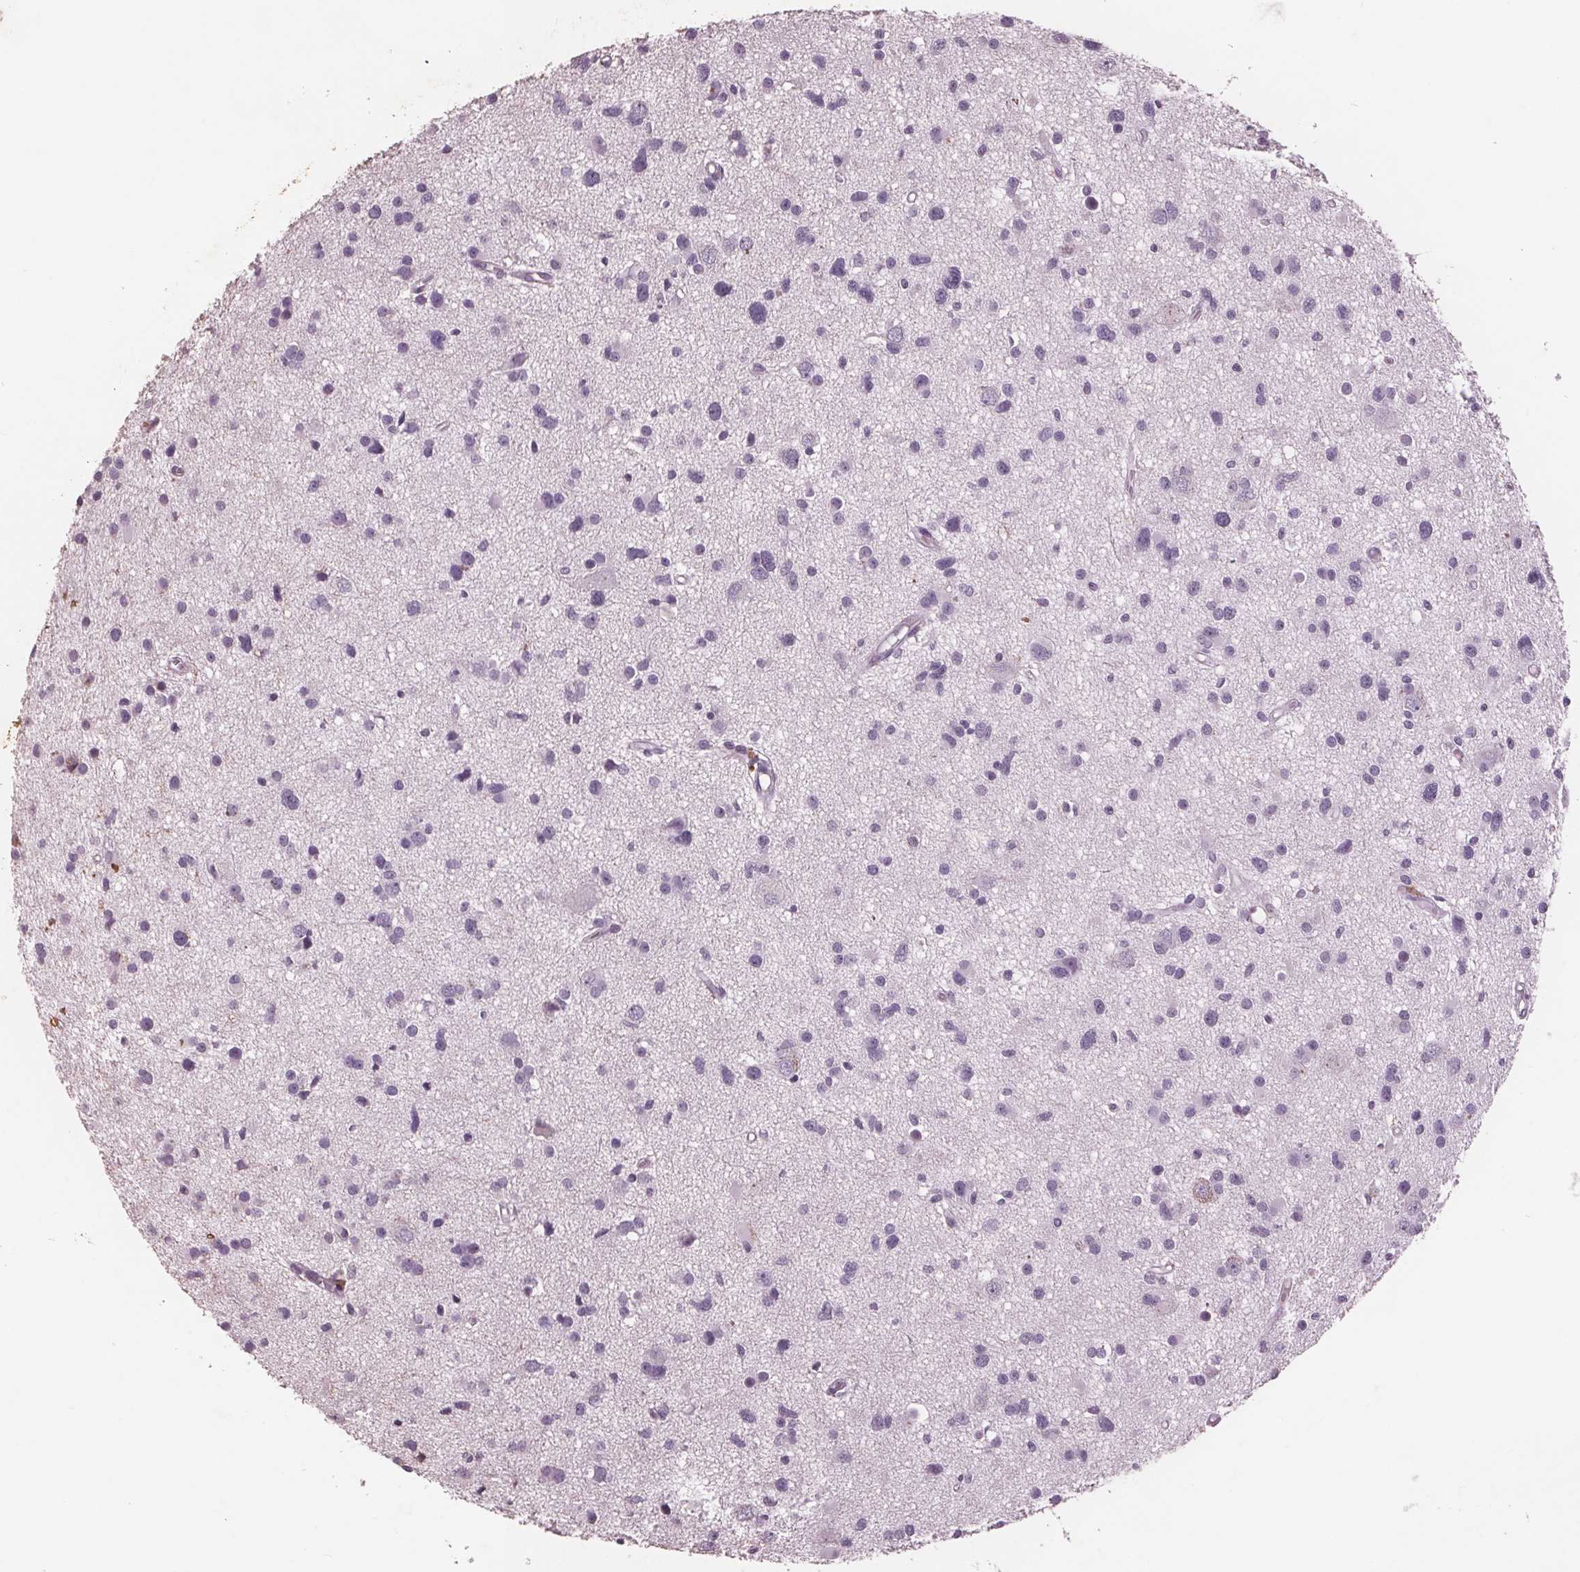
{"staining": {"intensity": "negative", "quantity": "none", "location": "none"}, "tissue": "glioma", "cell_type": "Tumor cells", "image_type": "cancer", "snomed": [{"axis": "morphology", "description": "Glioma, malignant, High grade"}, {"axis": "topography", "description": "Brain"}], "caption": "A histopathology image of glioma stained for a protein shows no brown staining in tumor cells. The staining is performed using DAB brown chromogen with nuclei counter-stained in using hematoxylin.", "gene": "PTPN14", "patient": {"sex": "male", "age": 54}}